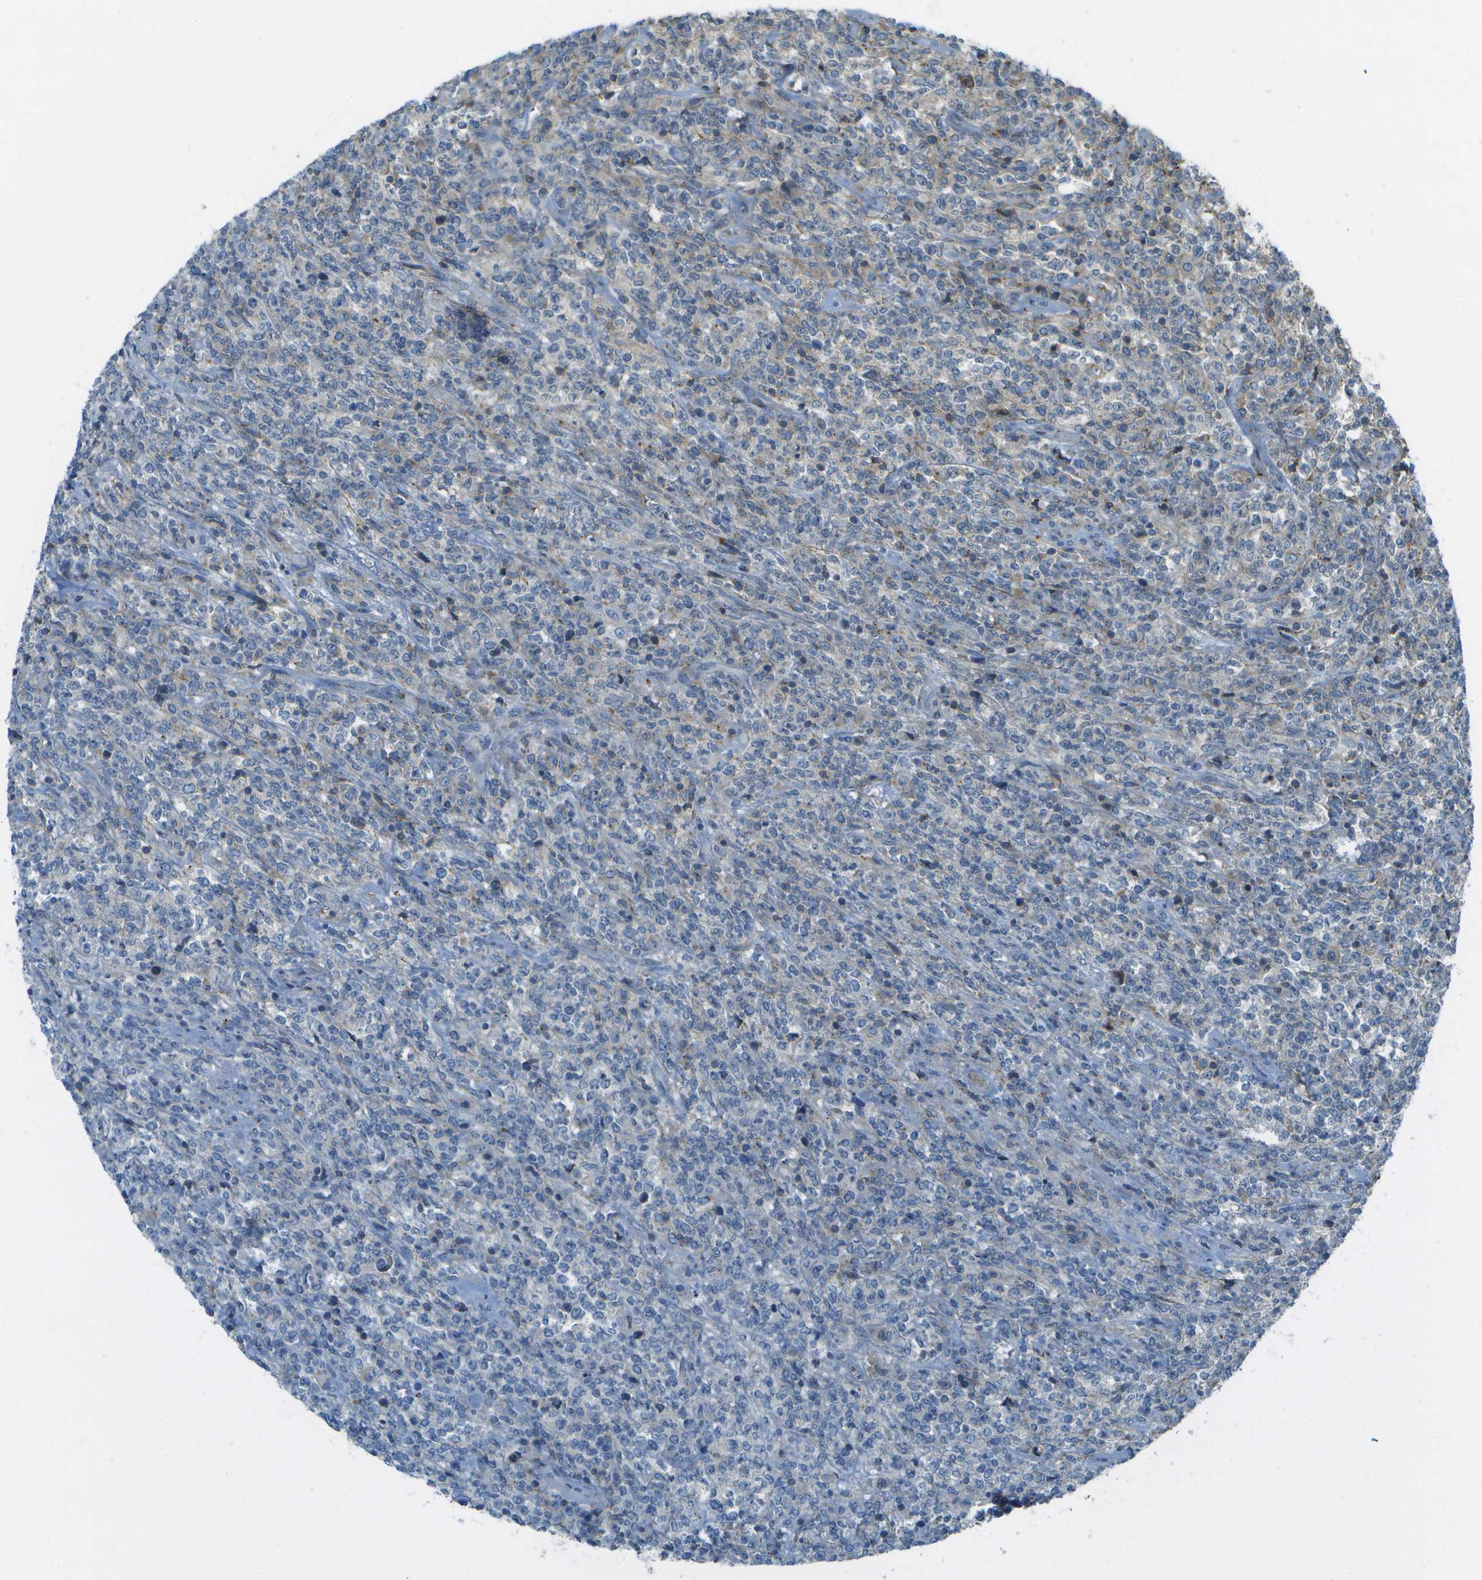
{"staining": {"intensity": "negative", "quantity": "none", "location": "none"}, "tissue": "lymphoma", "cell_type": "Tumor cells", "image_type": "cancer", "snomed": [{"axis": "morphology", "description": "Malignant lymphoma, non-Hodgkin's type, High grade"}, {"axis": "topography", "description": "Soft tissue"}], "caption": "Immunohistochemistry micrograph of neoplastic tissue: lymphoma stained with DAB (3,3'-diaminobenzidine) displays no significant protein positivity in tumor cells.", "gene": "LRRC66", "patient": {"sex": "male", "age": 18}}